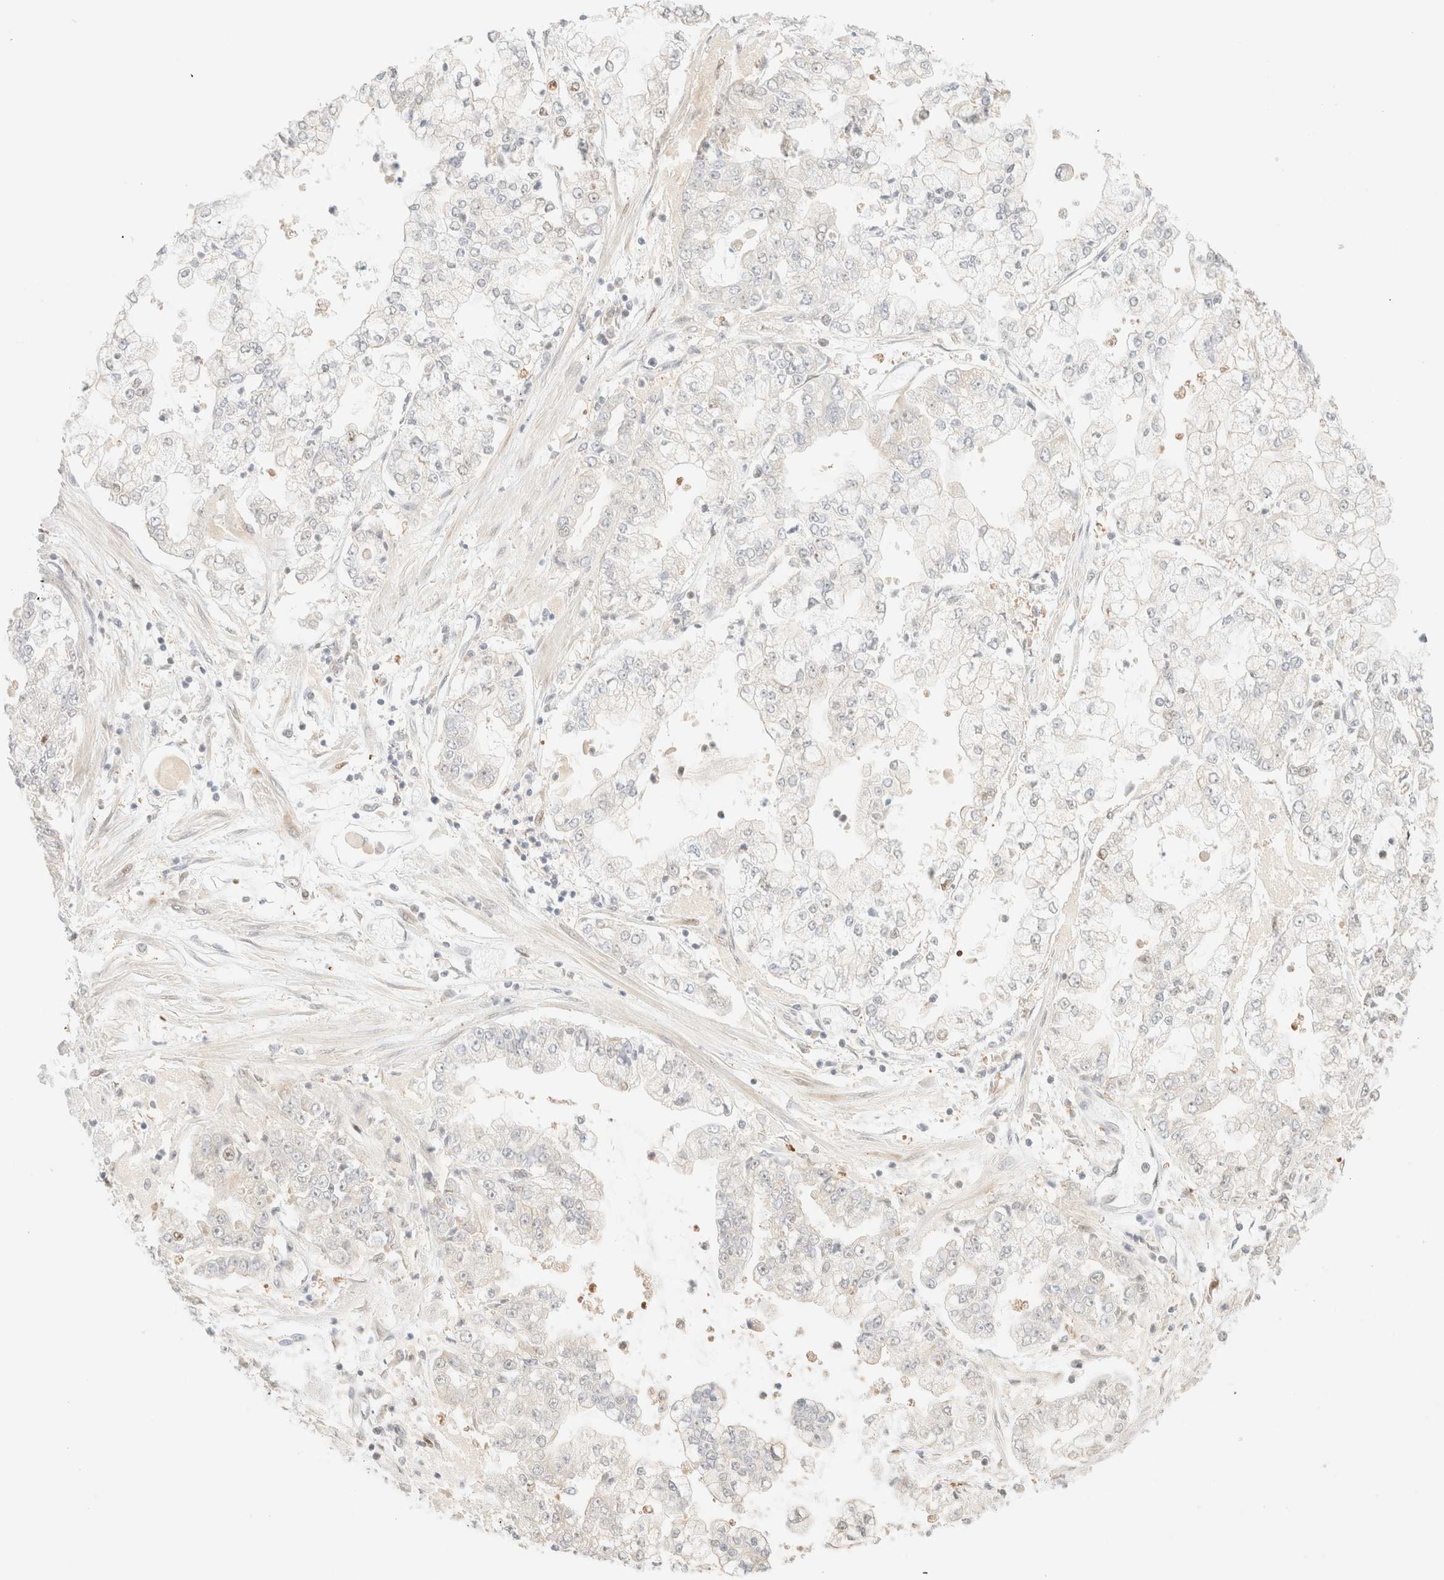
{"staining": {"intensity": "negative", "quantity": "none", "location": "none"}, "tissue": "stomach cancer", "cell_type": "Tumor cells", "image_type": "cancer", "snomed": [{"axis": "morphology", "description": "Adenocarcinoma, NOS"}, {"axis": "topography", "description": "Stomach"}], "caption": "The micrograph demonstrates no staining of tumor cells in stomach adenocarcinoma. Brightfield microscopy of immunohistochemistry stained with DAB (3,3'-diaminobenzidine) (brown) and hematoxylin (blue), captured at high magnification.", "gene": "TSR1", "patient": {"sex": "male", "age": 76}}